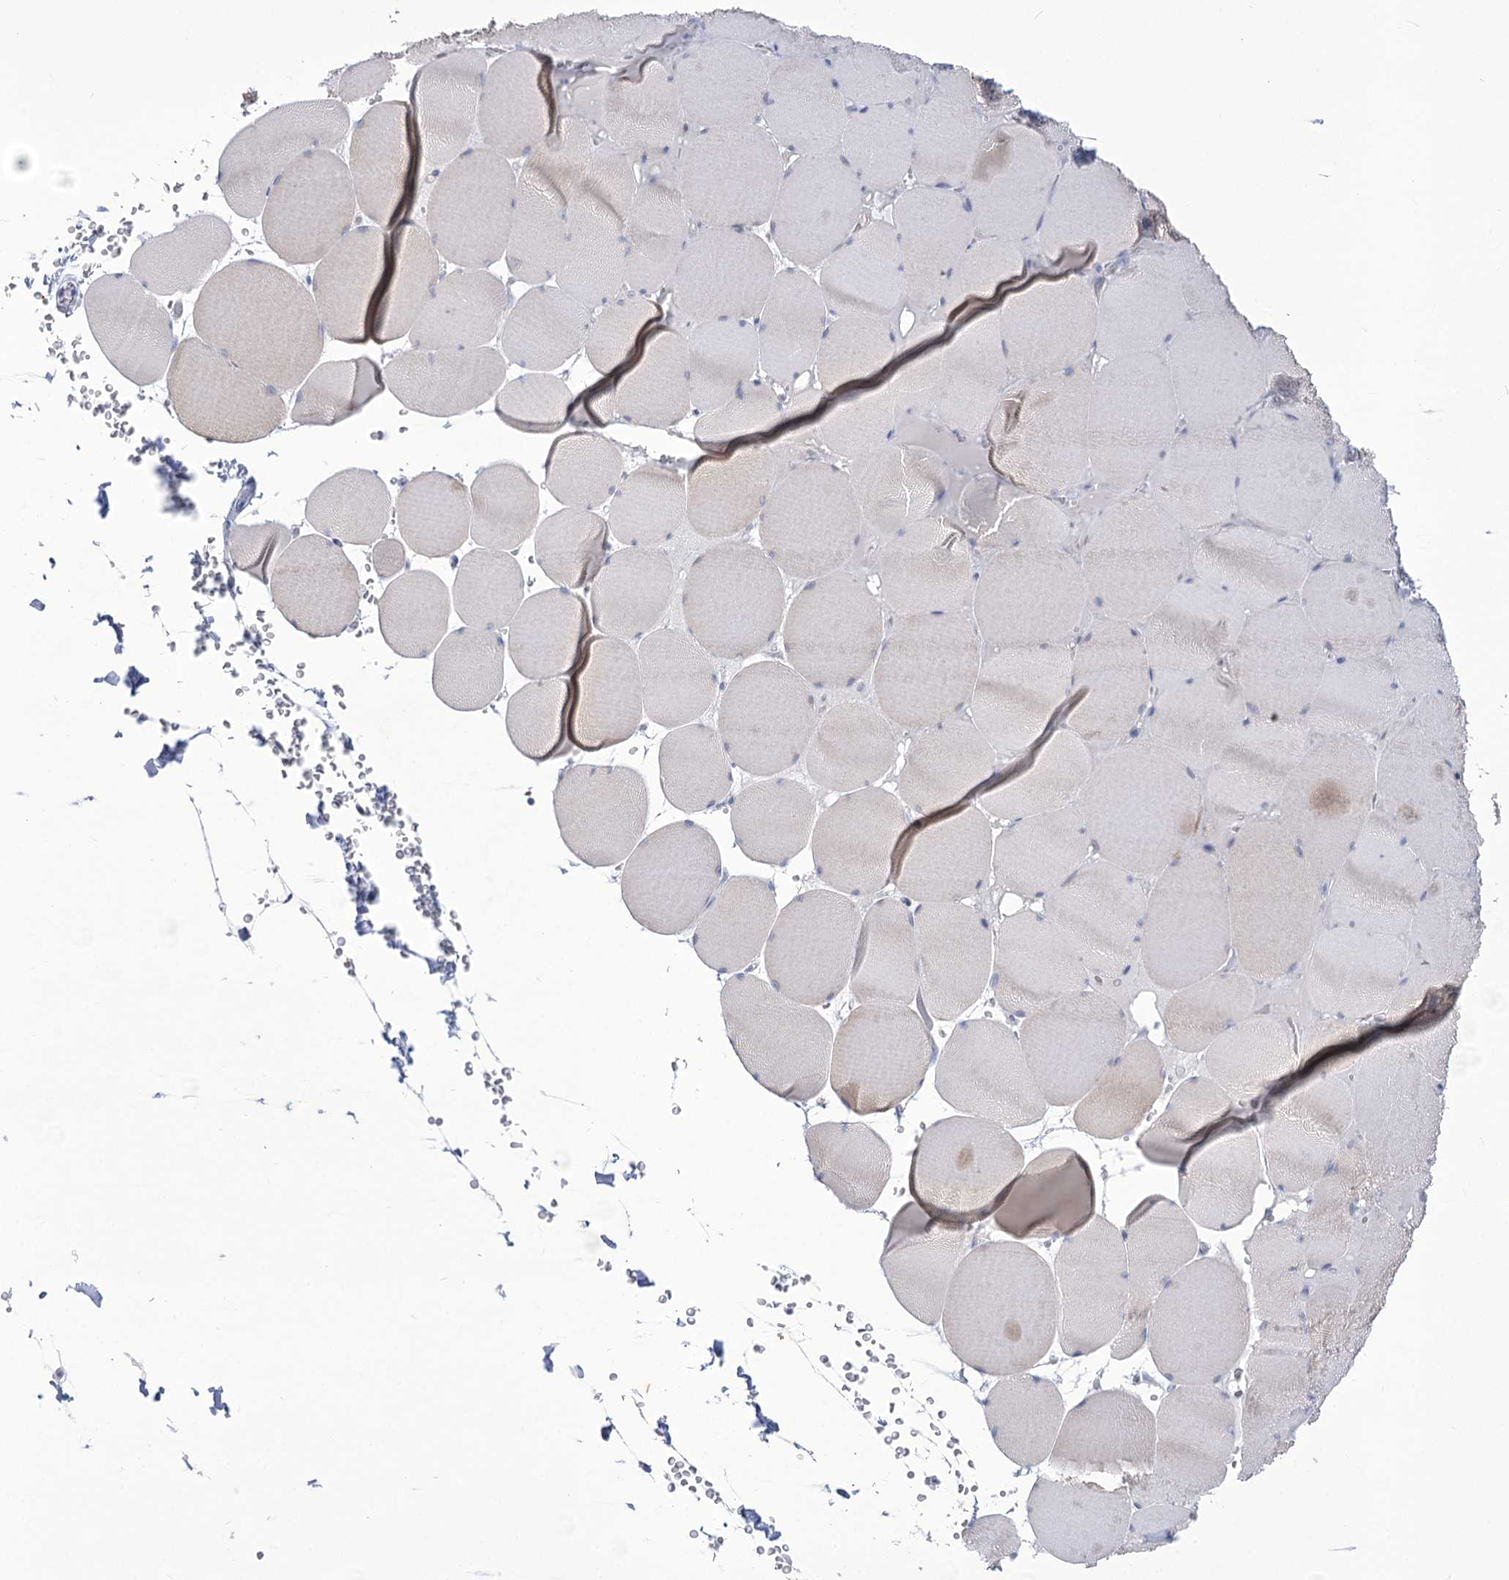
{"staining": {"intensity": "negative", "quantity": "none", "location": "none"}, "tissue": "skeletal muscle", "cell_type": "Myocytes", "image_type": "normal", "snomed": [{"axis": "morphology", "description": "Normal tissue, NOS"}, {"axis": "topography", "description": "Skeletal muscle"}, {"axis": "topography", "description": "Head-Neck"}], "caption": "The immunohistochemistry photomicrograph has no significant staining in myocytes of skeletal muscle. (IHC, brightfield microscopy, high magnification).", "gene": "BEND7", "patient": {"sex": "male", "age": 66}}